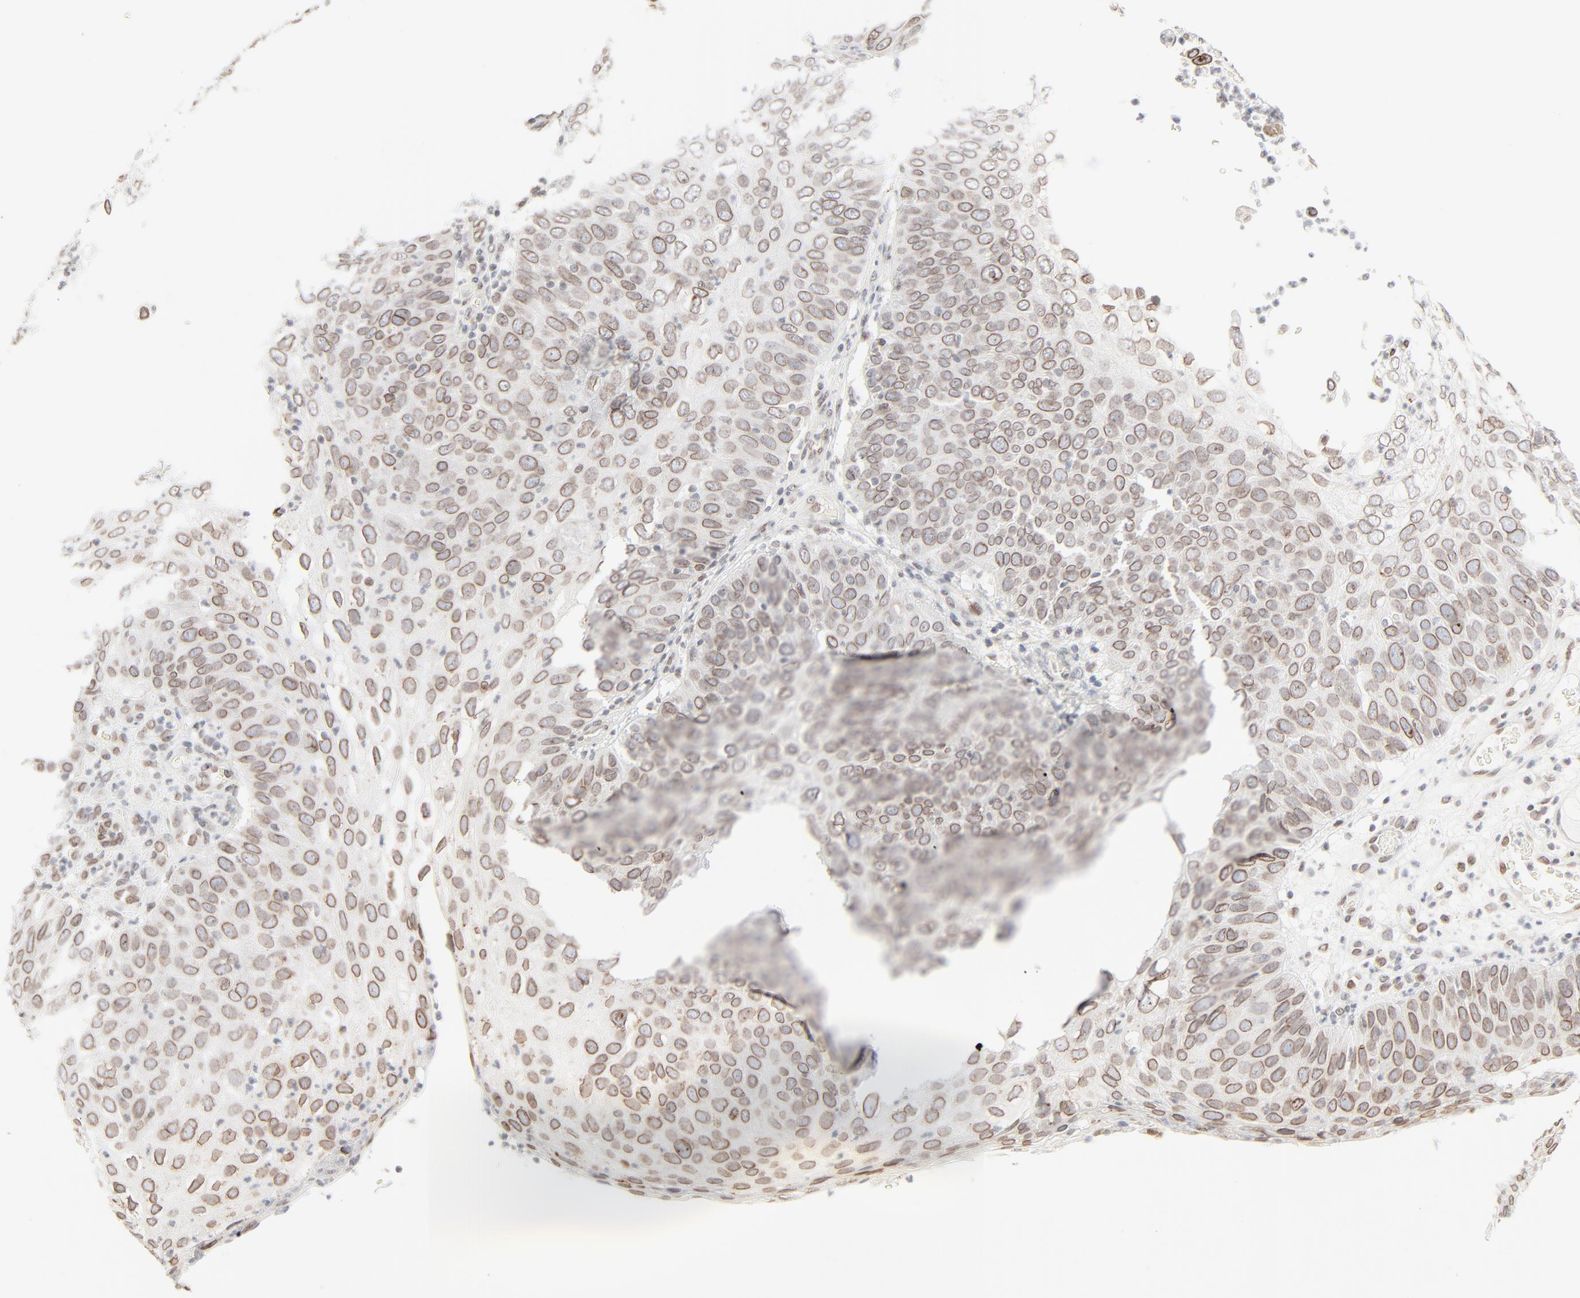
{"staining": {"intensity": "moderate", "quantity": ">75%", "location": "cytoplasmic/membranous,nuclear"}, "tissue": "skin cancer", "cell_type": "Tumor cells", "image_type": "cancer", "snomed": [{"axis": "morphology", "description": "Squamous cell carcinoma, NOS"}, {"axis": "topography", "description": "Skin"}], "caption": "Protein expression analysis of squamous cell carcinoma (skin) exhibits moderate cytoplasmic/membranous and nuclear staining in about >75% of tumor cells.", "gene": "MAD1L1", "patient": {"sex": "male", "age": 87}}